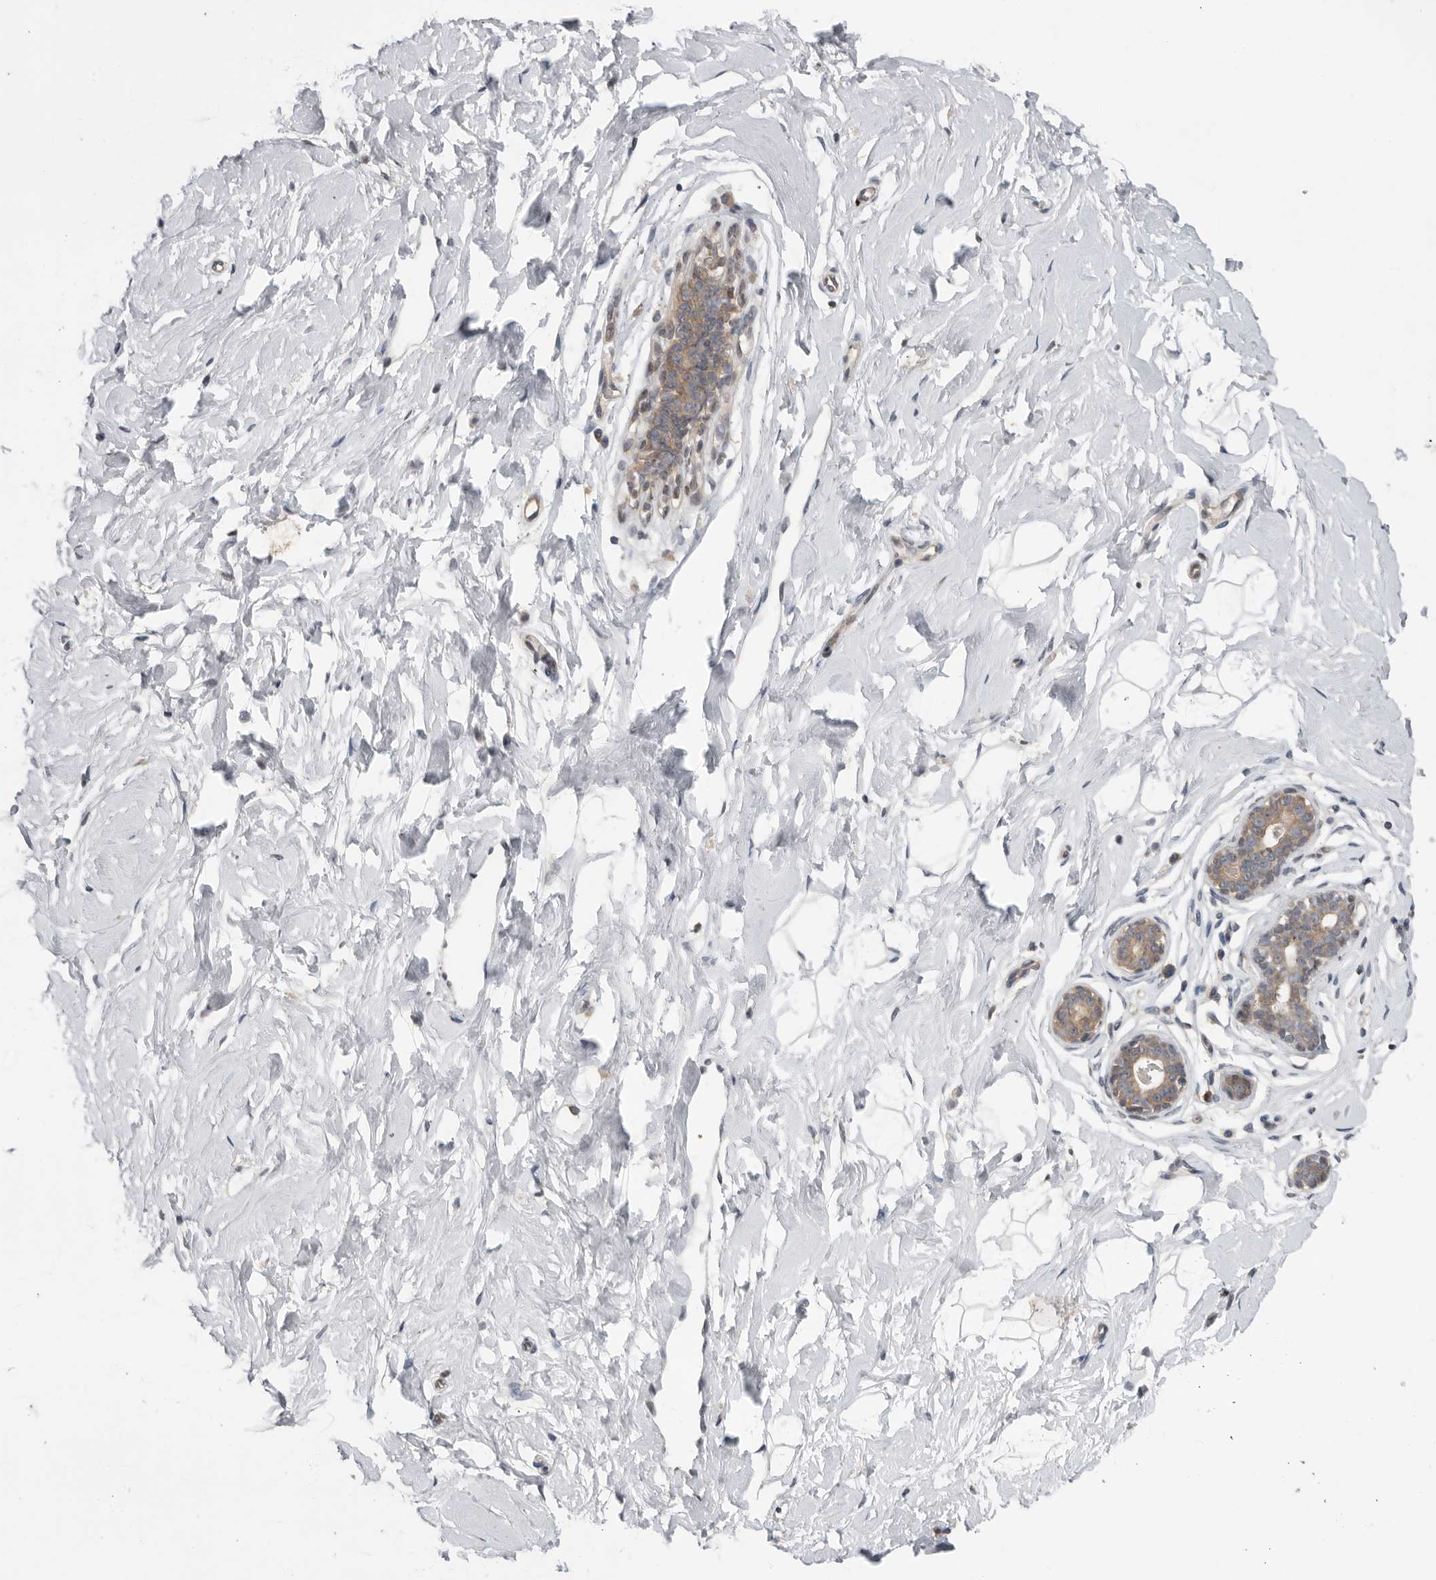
{"staining": {"intensity": "negative", "quantity": "none", "location": "none"}, "tissue": "breast", "cell_type": "Adipocytes", "image_type": "normal", "snomed": [{"axis": "morphology", "description": "Normal tissue, NOS"}, {"axis": "morphology", "description": "Adenoma, NOS"}, {"axis": "topography", "description": "Breast"}], "caption": "A histopathology image of human breast is negative for staining in adipocytes.", "gene": "KLK5", "patient": {"sex": "female", "age": 23}}